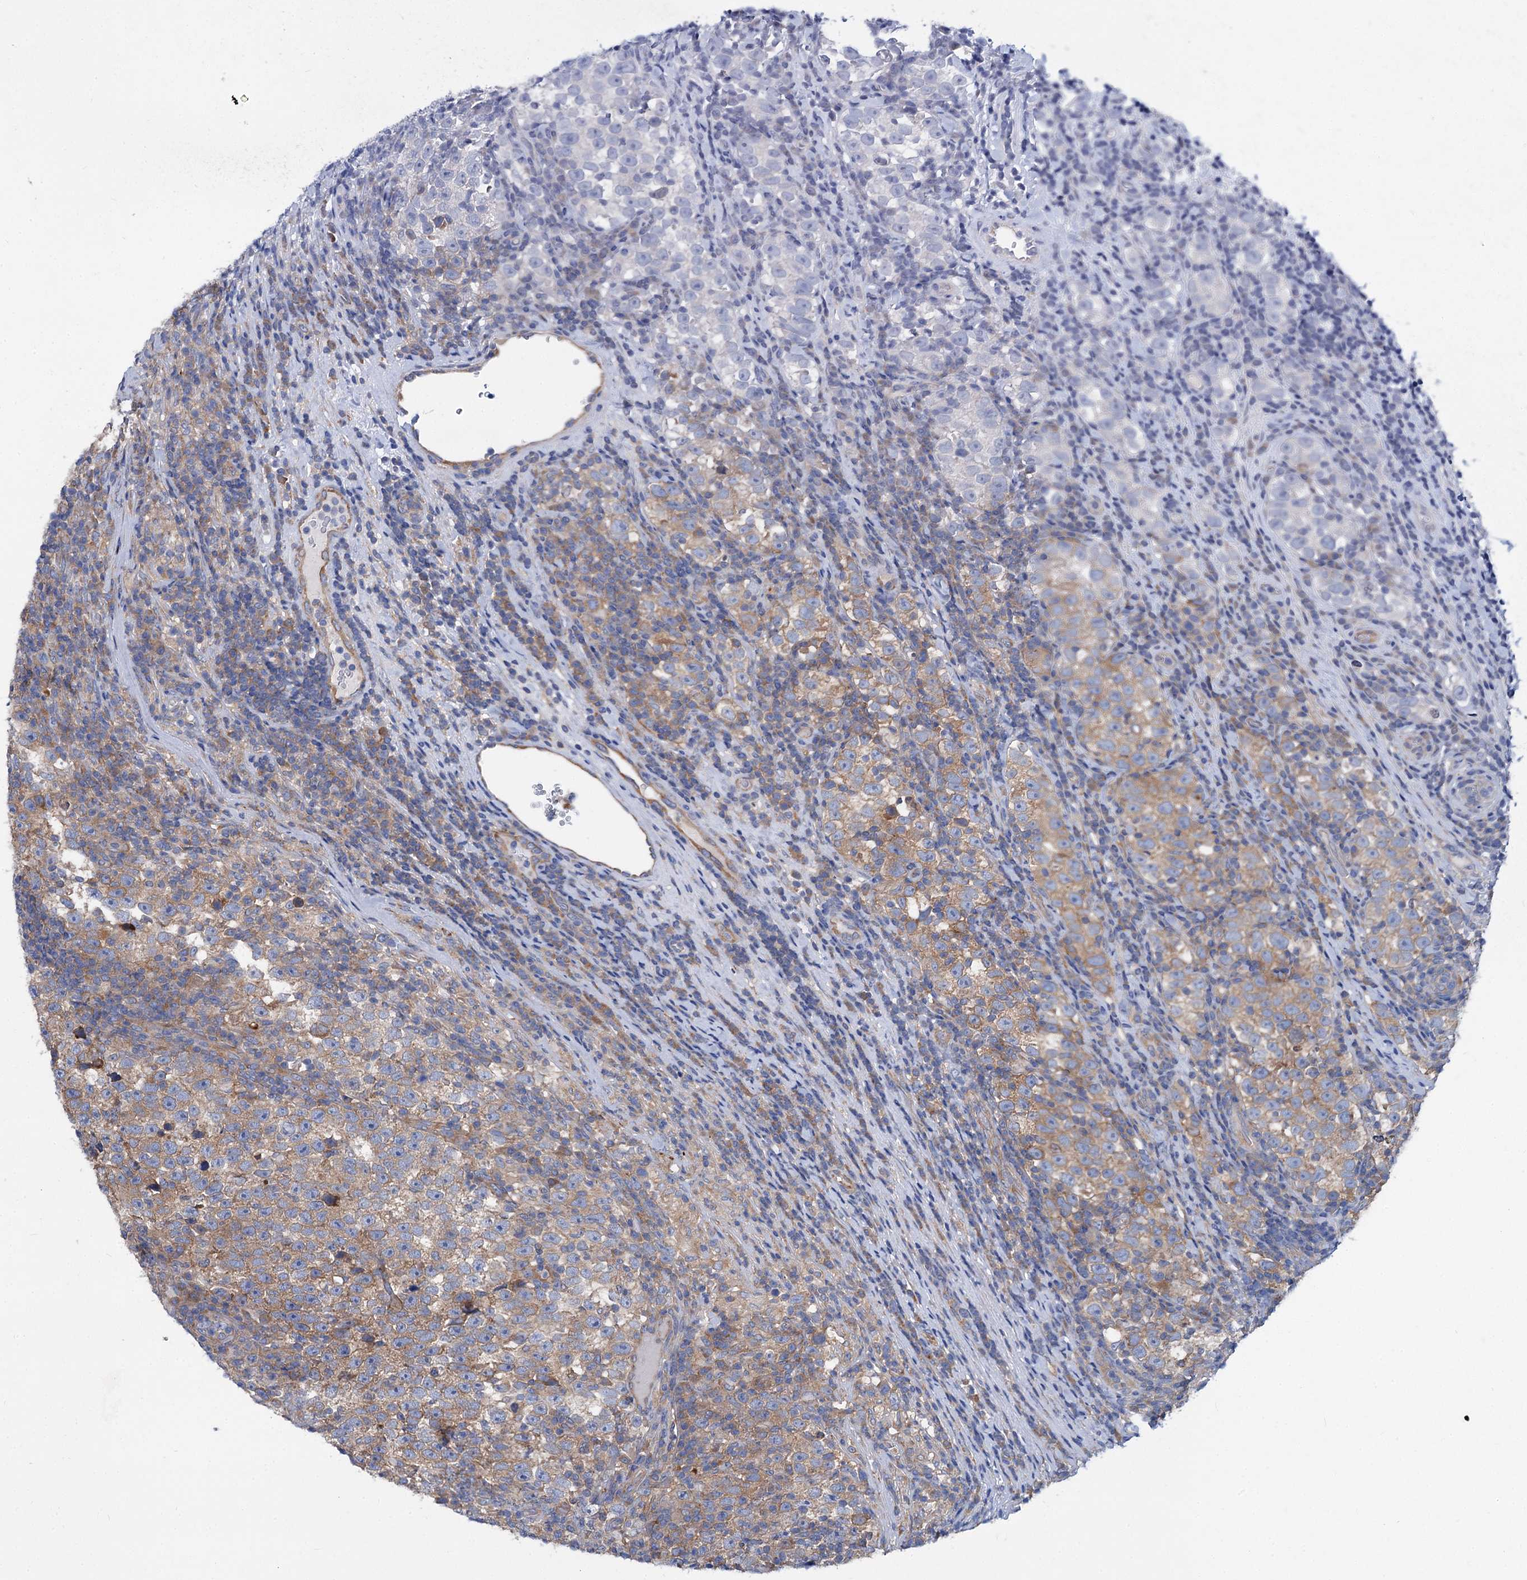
{"staining": {"intensity": "moderate", "quantity": ">75%", "location": "cytoplasmic/membranous"}, "tissue": "testis cancer", "cell_type": "Tumor cells", "image_type": "cancer", "snomed": [{"axis": "morphology", "description": "Normal tissue, NOS"}, {"axis": "morphology", "description": "Seminoma, NOS"}, {"axis": "topography", "description": "Testis"}], "caption": "Testis cancer stained with a brown dye demonstrates moderate cytoplasmic/membranous positive positivity in approximately >75% of tumor cells.", "gene": "TRIM55", "patient": {"sex": "male", "age": 43}}